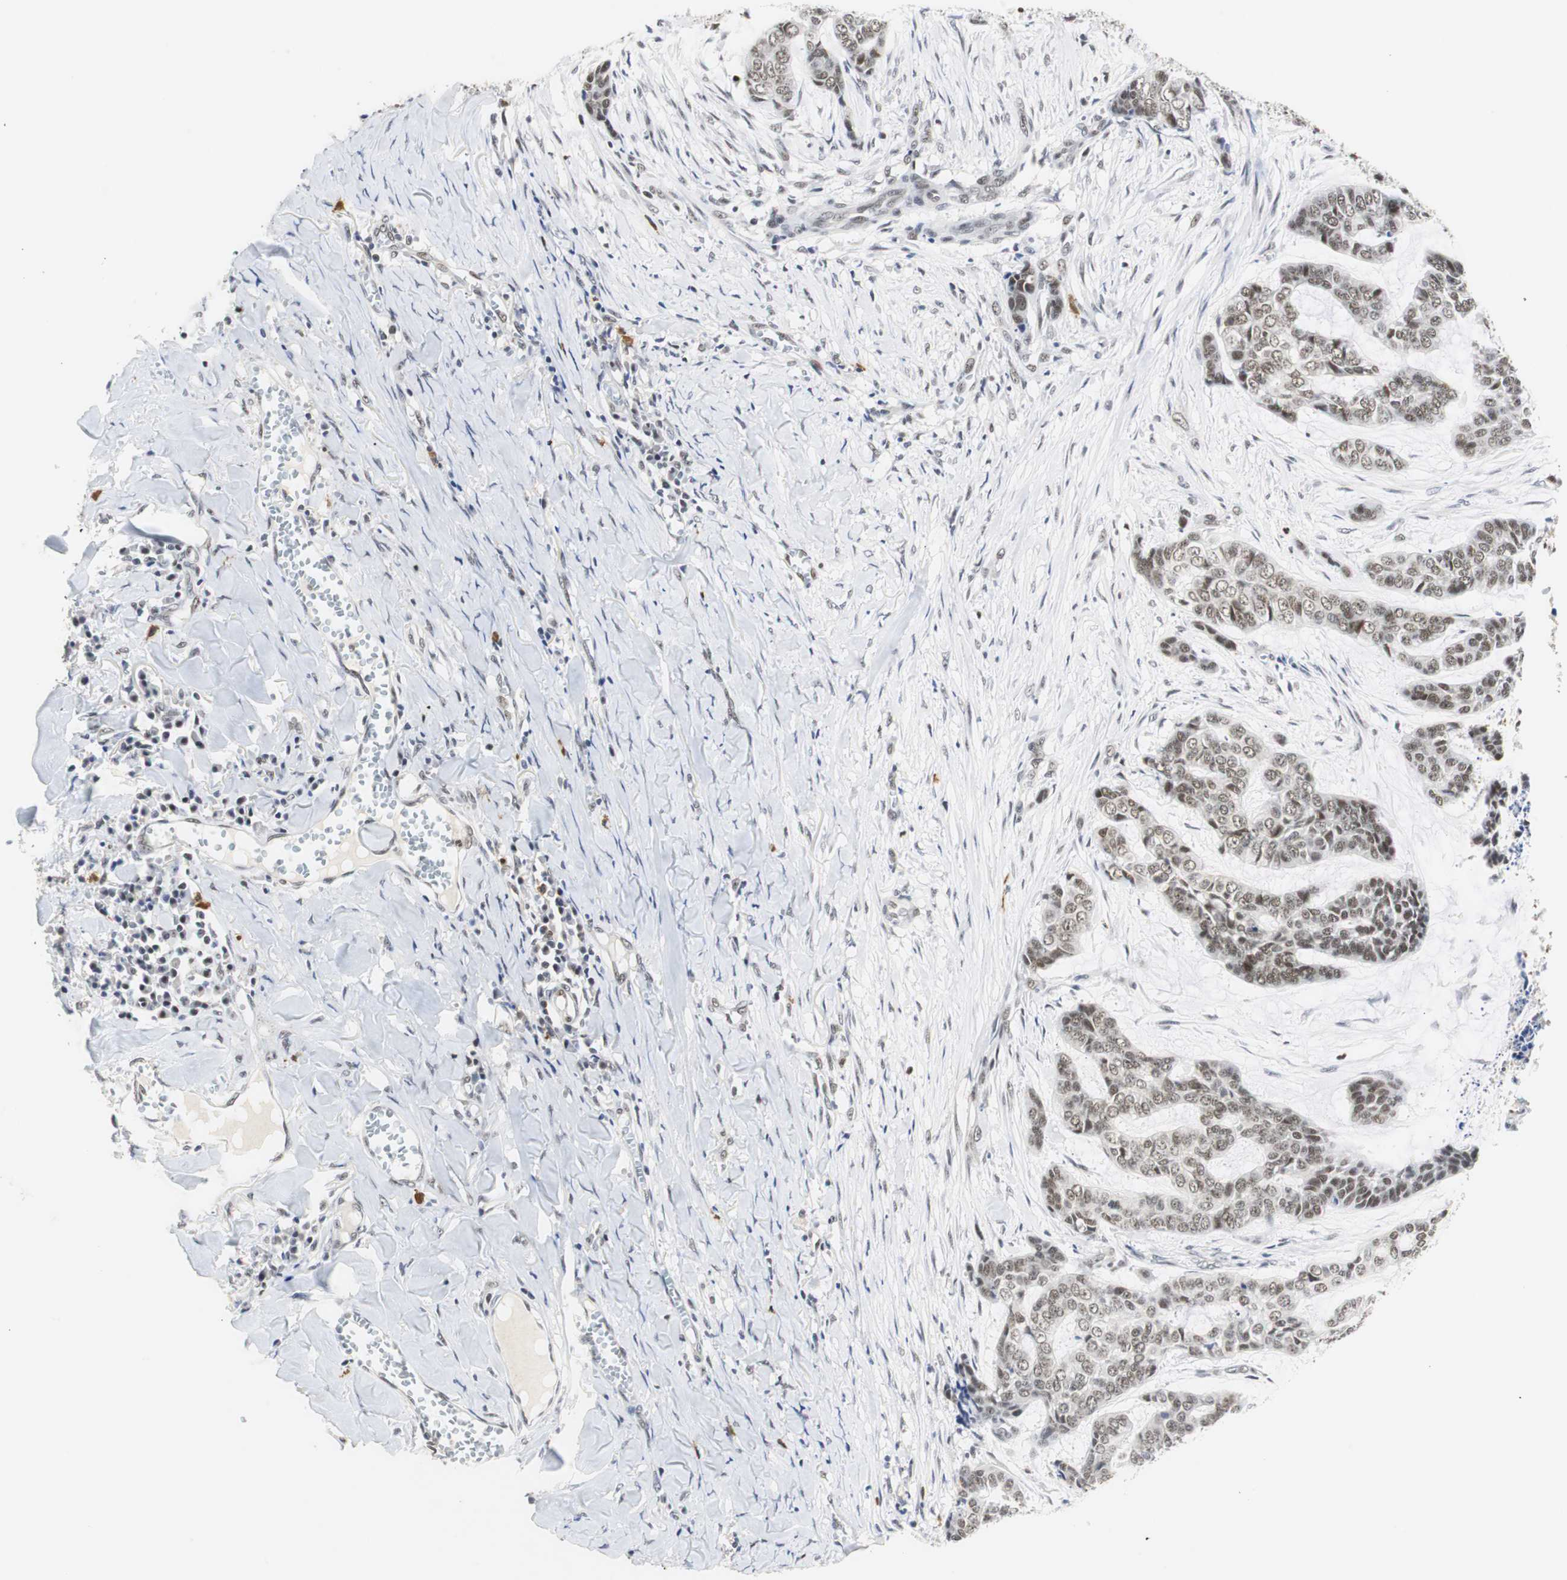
{"staining": {"intensity": "moderate", "quantity": ">75%", "location": "nuclear"}, "tissue": "skin cancer", "cell_type": "Tumor cells", "image_type": "cancer", "snomed": [{"axis": "morphology", "description": "Basal cell carcinoma"}, {"axis": "topography", "description": "Skin"}], "caption": "Immunohistochemical staining of skin basal cell carcinoma shows moderate nuclear protein positivity in approximately >75% of tumor cells. (DAB (3,3'-diaminobenzidine) IHC, brown staining for protein, blue staining for nuclei).", "gene": "ZFC3H1", "patient": {"sex": "female", "age": 64}}